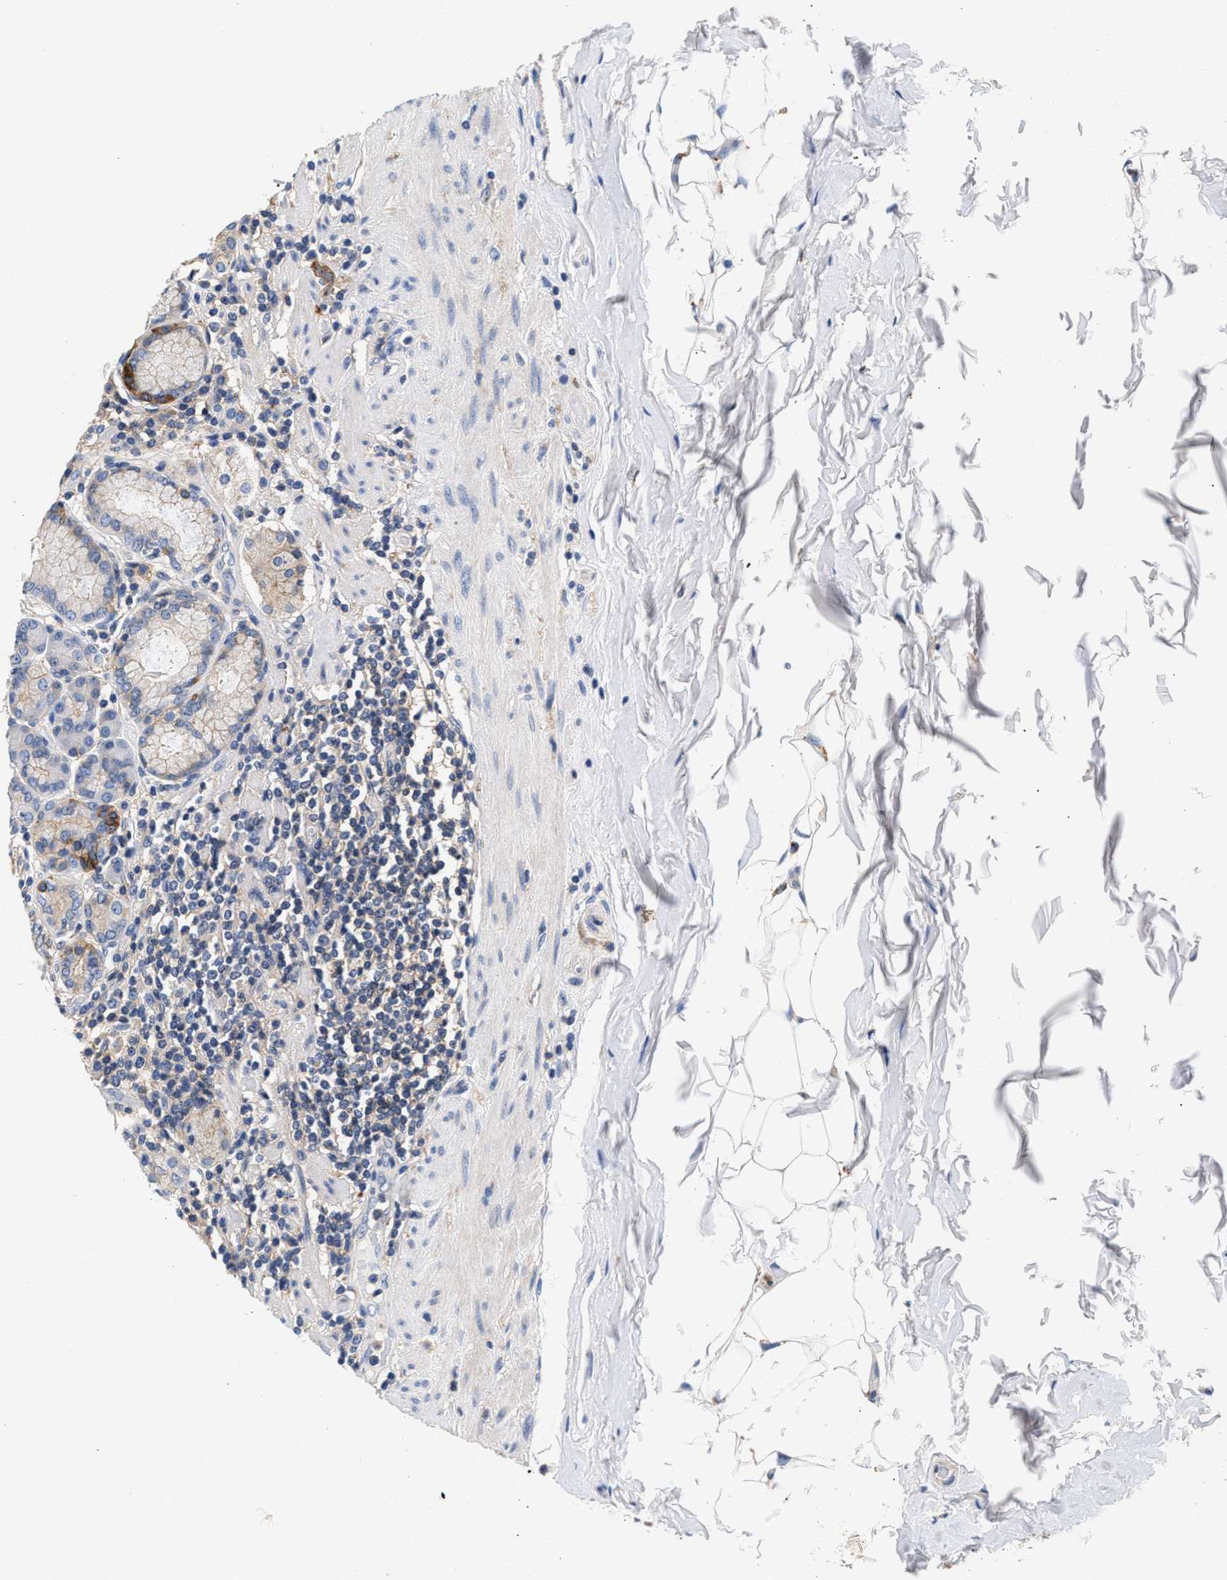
{"staining": {"intensity": "negative", "quantity": "none", "location": "none"}, "tissue": "stomach", "cell_type": "Glandular cells", "image_type": "normal", "snomed": [{"axis": "morphology", "description": "Normal tissue, NOS"}, {"axis": "topography", "description": "Stomach, lower"}], "caption": "High power microscopy image of an immunohistochemistry micrograph of normal stomach, revealing no significant positivity in glandular cells. (DAB IHC, high magnification).", "gene": "GNAI3", "patient": {"sex": "female", "age": 76}}